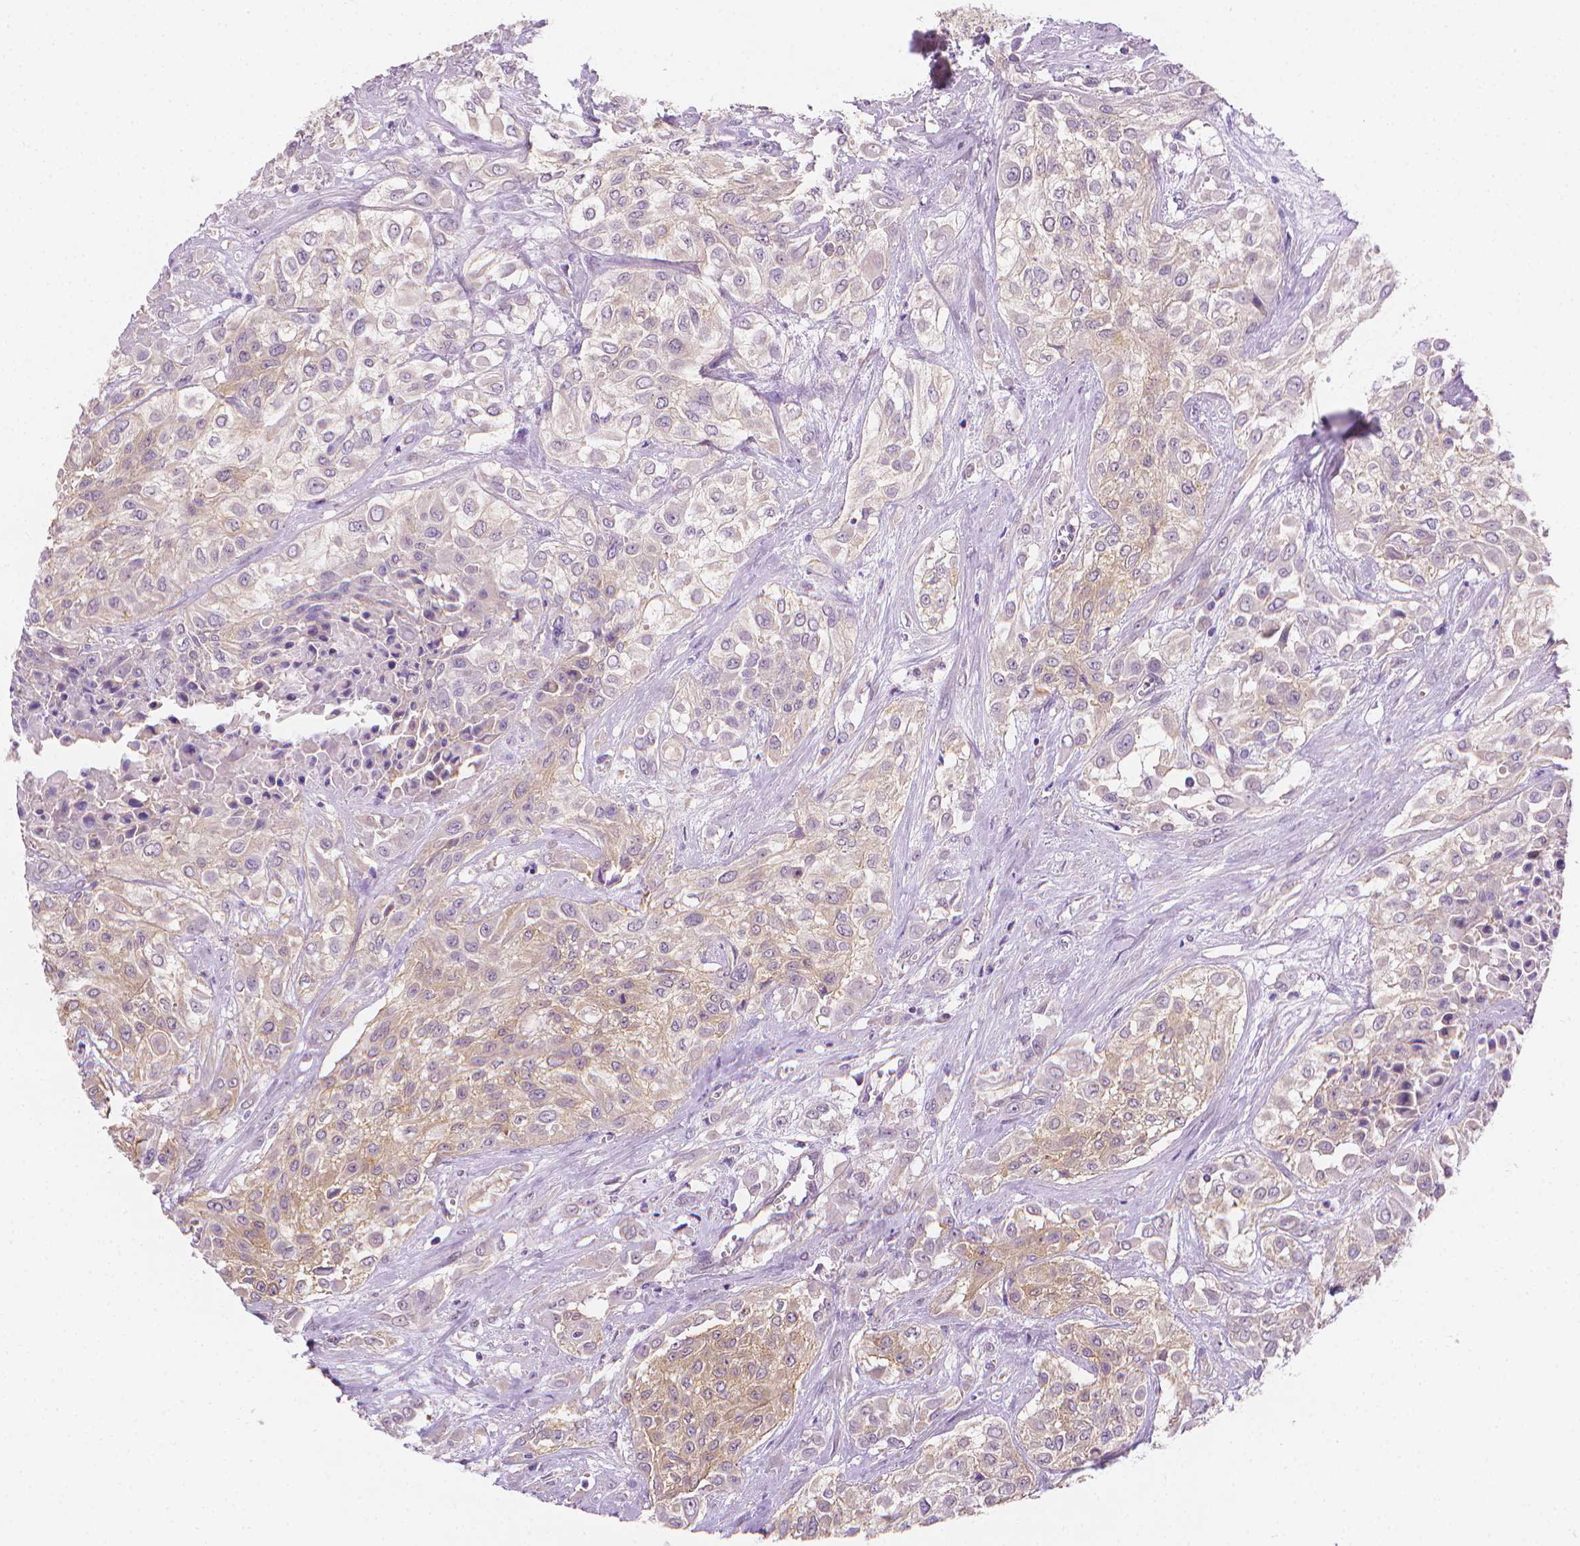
{"staining": {"intensity": "weak", "quantity": ">75%", "location": "cytoplasmic/membranous"}, "tissue": "urothelial cancer", "cell_type": "Tumor cells", "image_type": "cancer", "snomed": [{"axis": "morphology", "description": "Urothelial carcinoma, High grade"}, {"axis": "topography", "description": "Urinary bladder"}], "caption": "High-grade urothelial carcinoma was stained to show a protein in brown. There is low levels of weak cytoplasmic/membranous staining in about >75% of tumor cells. (IHC, brightfield microscopy, high magnification).", "gene": "FASN", "patient": {"sex": "male", "age": 57}}